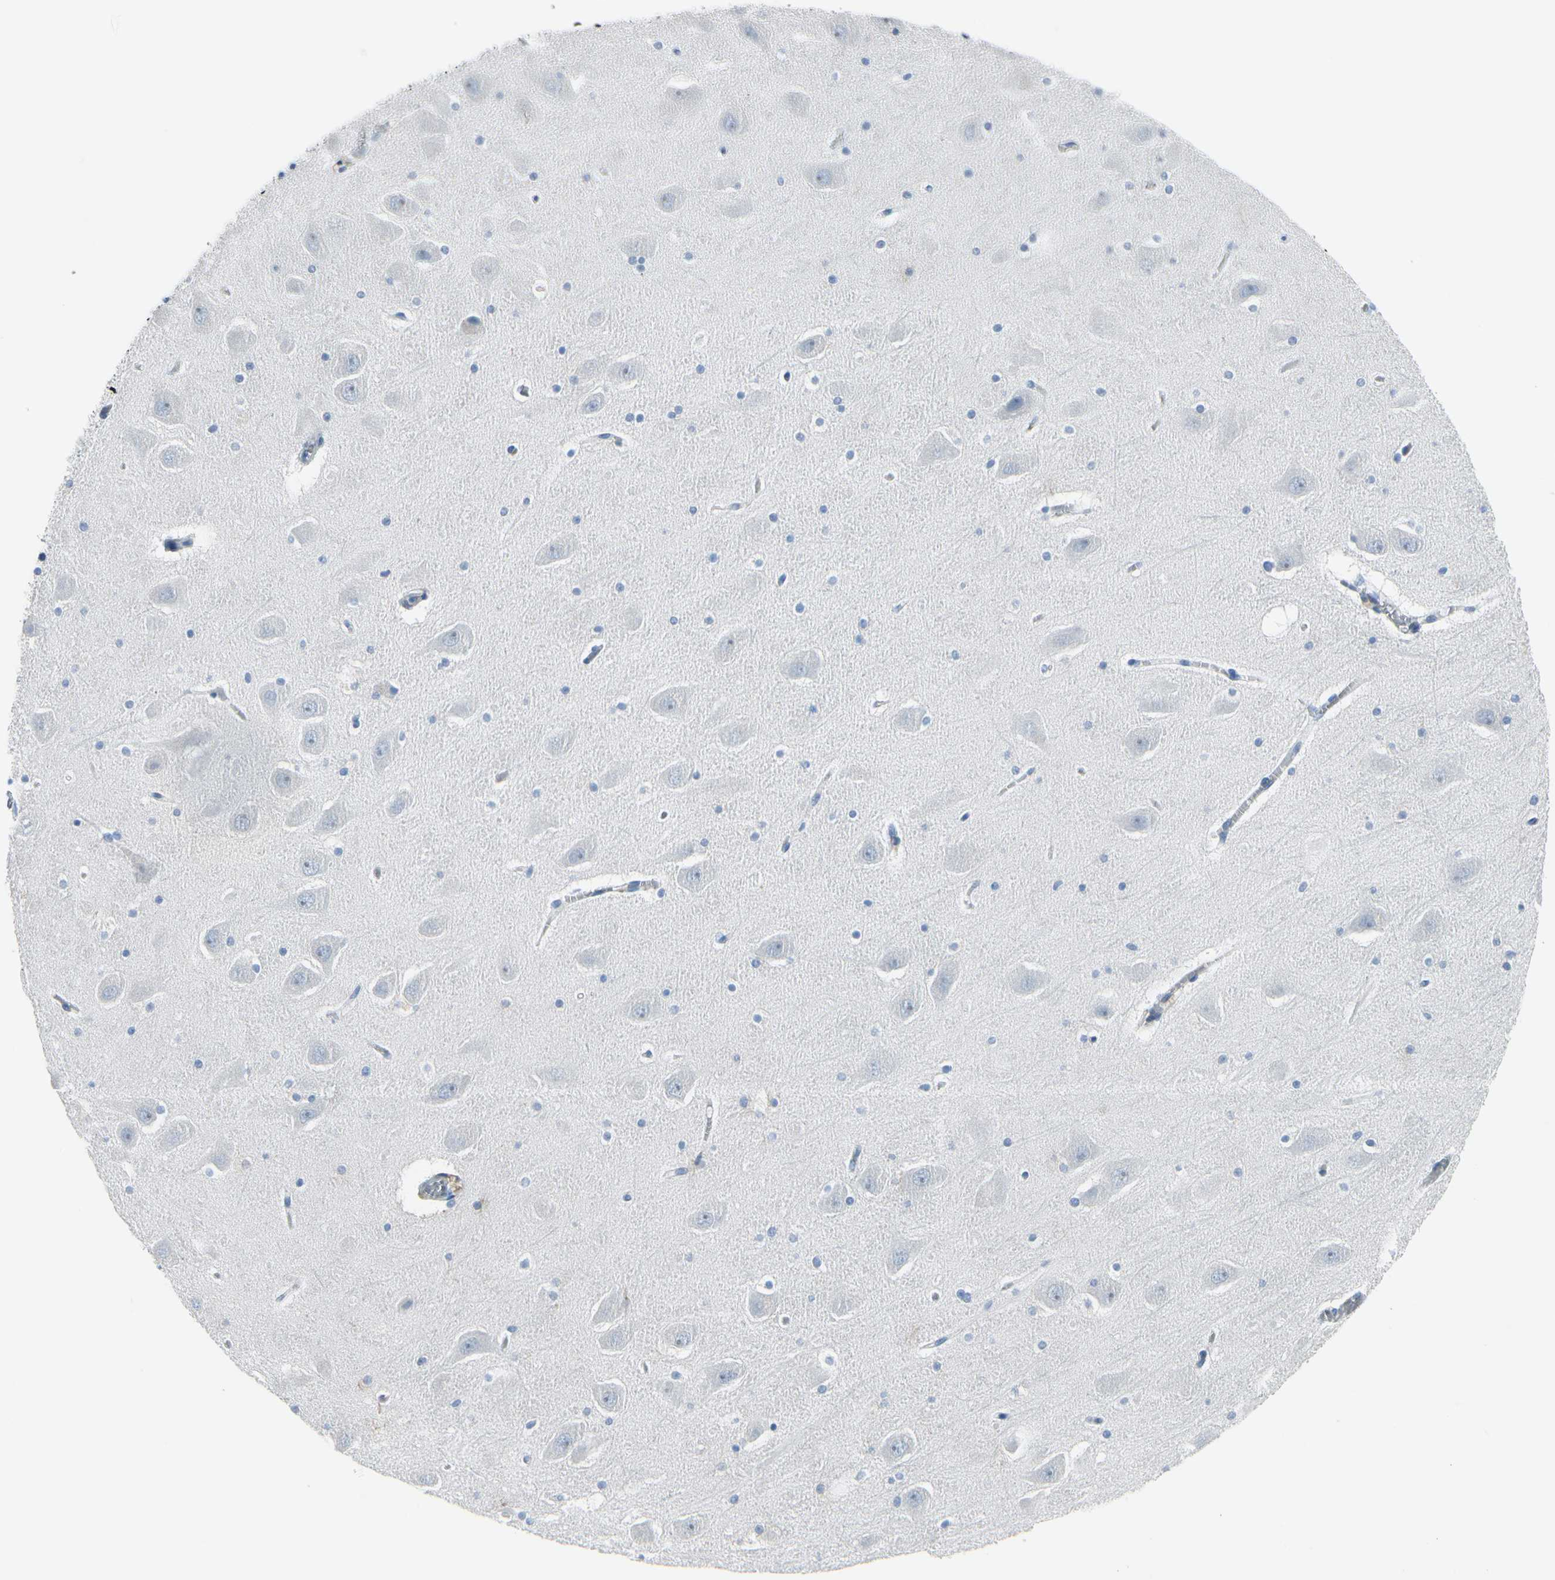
{"staining": {"intensity": "negative", "quantity": "none", "location": "none"}, "tissue": "hippocampus", "cell_type": "Glial cells", "image_type": "normal", "snomed": [{"axis": "morphology", "description": "Normal tissue, NOS"}, {"axis": "topography", "description": "Hippocampus"}], "caption": "Immunohistochemistry (IHC) photomicrograph of normal hippocampus: hippocampus stained with DAB (3,3'-diaminobenzidine) exhibits no significant protein staining in glial cells.", "gene": "MUC5B", "patient": {"sex": "male", "age": 45}}